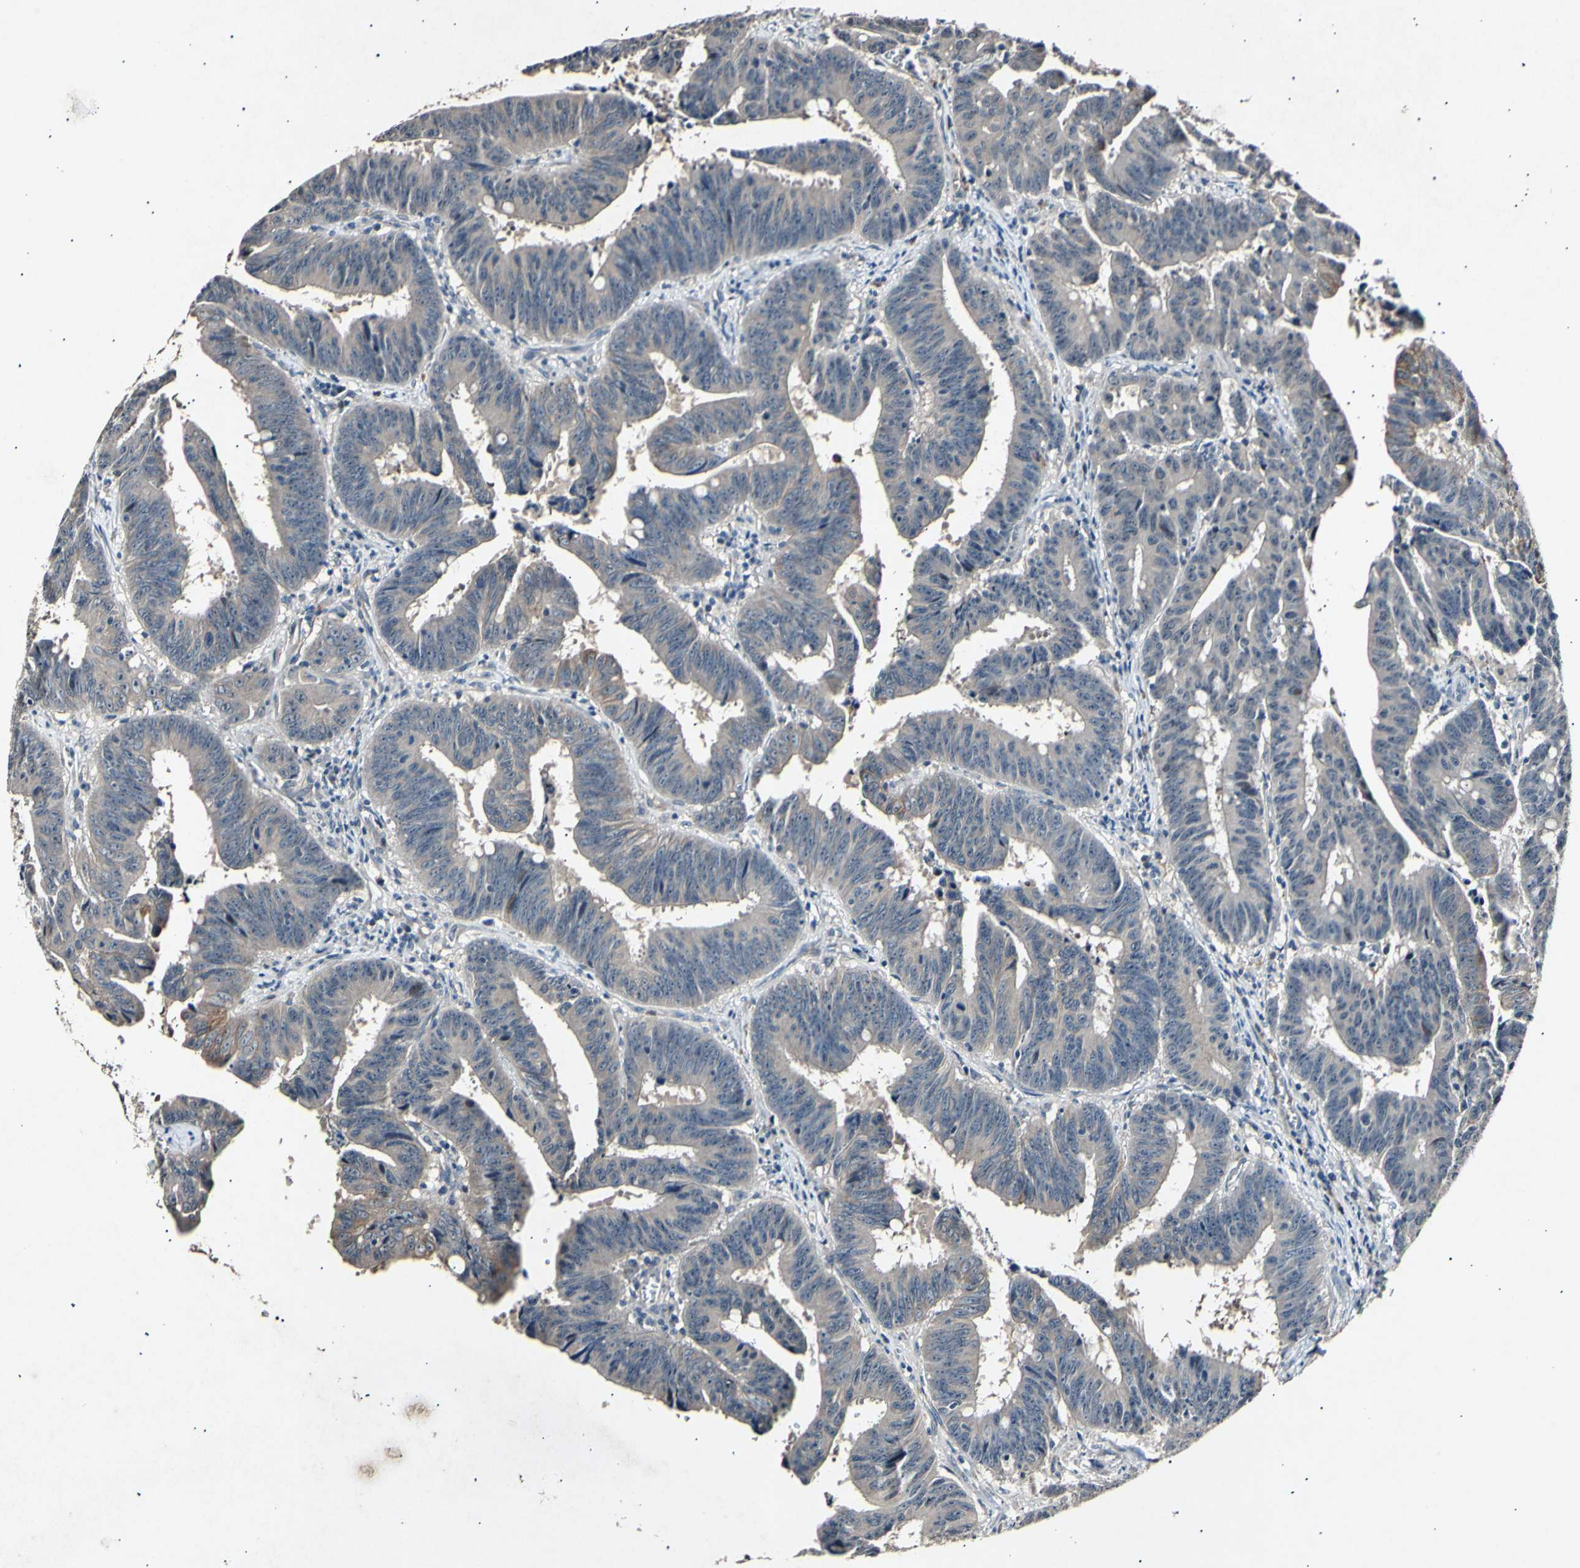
{"staining": {"intensity": "weak", "quantity": ">75%", "location": "cytoplasmic/membranous"}, "tissue": "colorectal cancer", "cell_type": "Tumor cells", "image_type": "cancer", "snomed": [{"axis": "morphology", "description": "Adenocarcinoma, NOS"}, {"axis": "topography", "description": "Colon"}], "caption": "High-power microscopy captured an immunohistochemistry (IHC) histopathology image of adenocarcinoma (colorectal), revealing weak cytoplasmic/membranous staining in about >75% of tumor cells.", "gene": "ADCY3", "patient": {"sex": "male", "age": 45}}